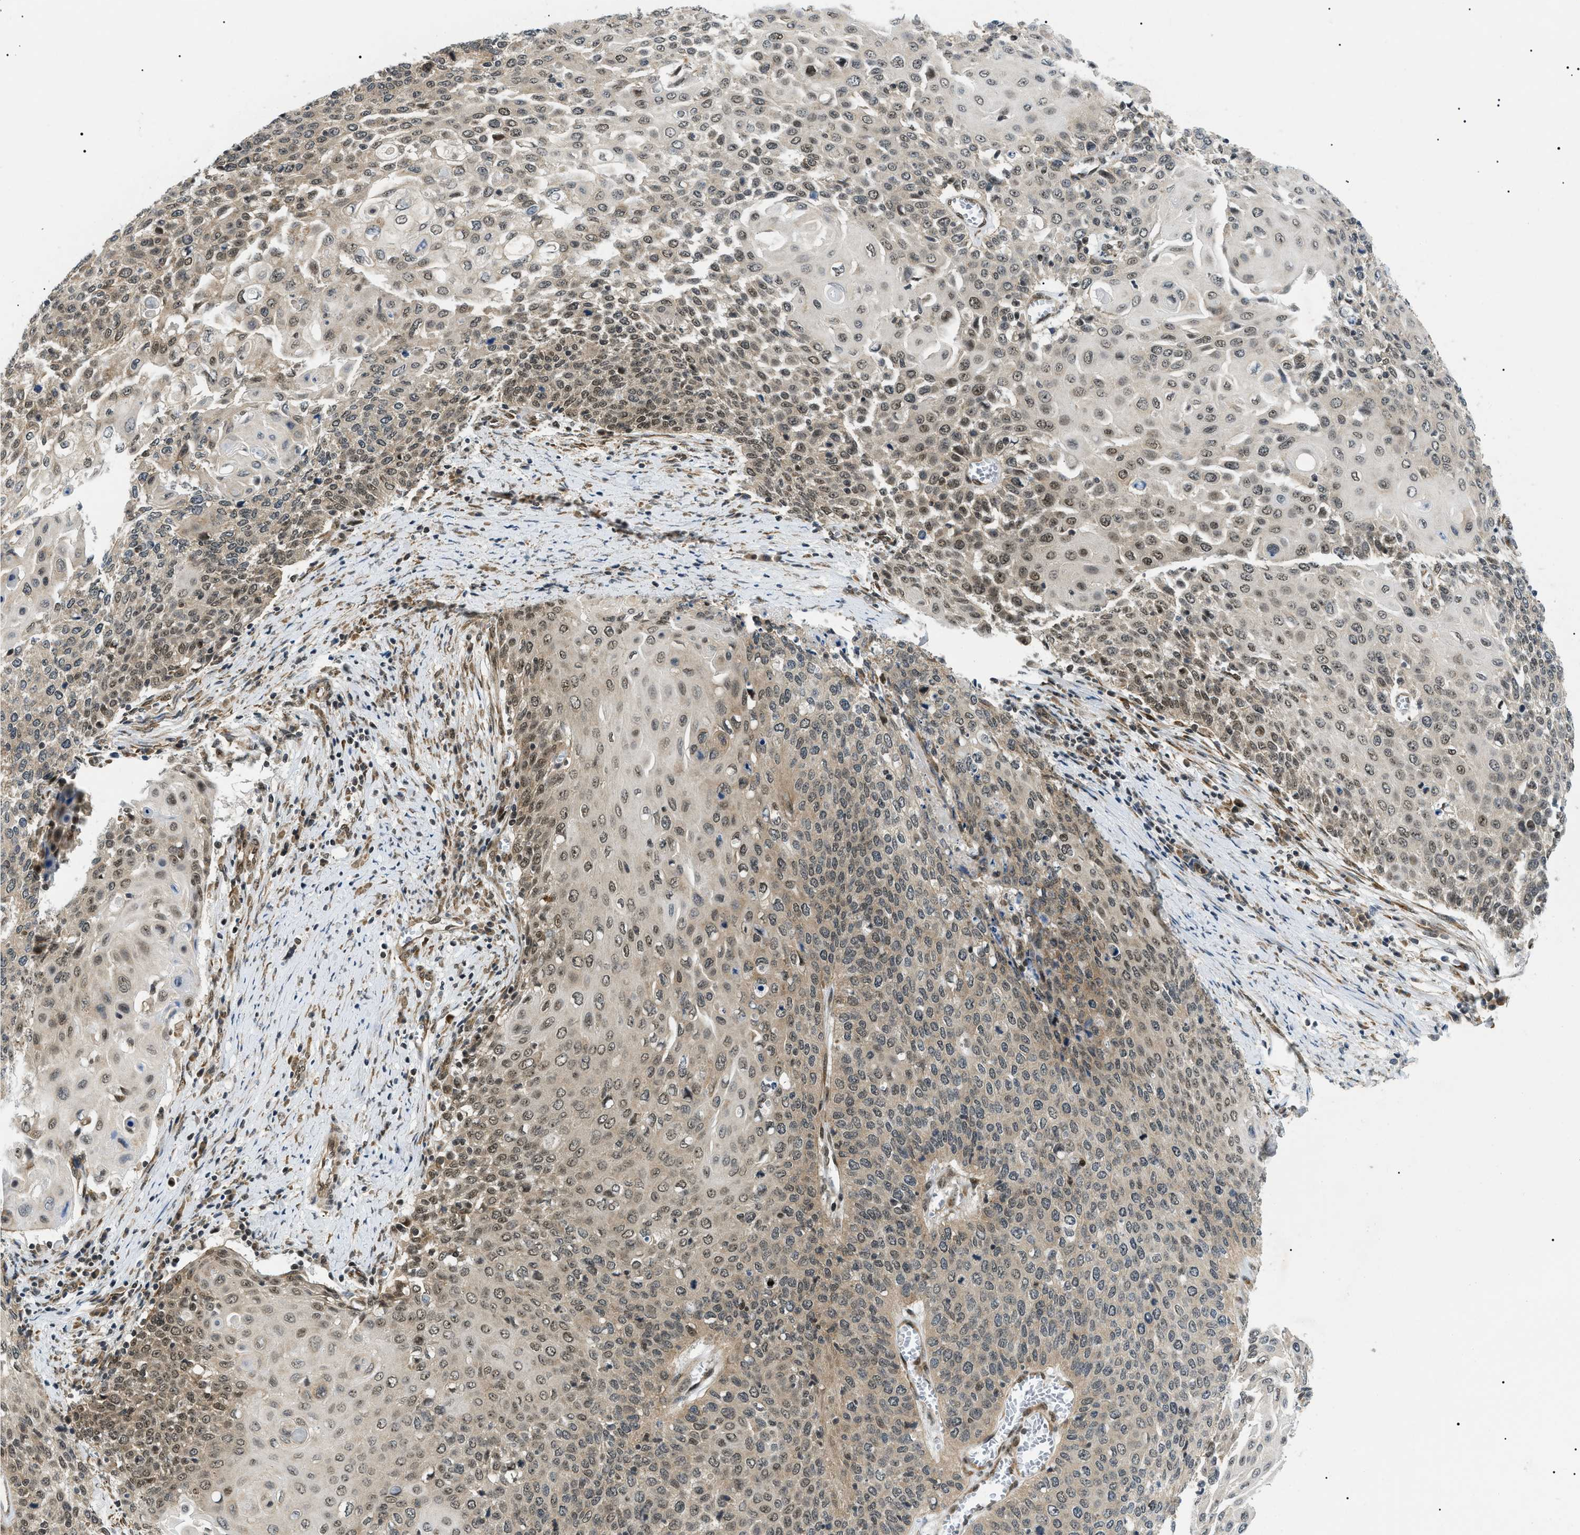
{"staining": {"intensity": "weak", "quantity": ">75%", "location": "cytoplasmic/membranous,nuclear"}, "tissue": "cervical cancer", "cell_type": "Tumor cells", "image_type": "cancer", "snomed": [{"axis": "morphology", "description": "Squamous cell carcinoma, NOS"}, {"axis": "topography", "description": "Cervix"}], "caption": "Immunohistochemistry (IHC) histopathology image of neoplastic tissue: squamous cell carcinoma (cervical) stained using immunohistochemistry (IHC) demonstrates low levels of weak protein expression localized specifically in the cytoplasmic/membranous and nuclear of tumor cells, appearing as a cytoplasmic/membranous and nuclear brown color.", "gene": "CWC25", "patient": {"sex": "female", "age": 39}}